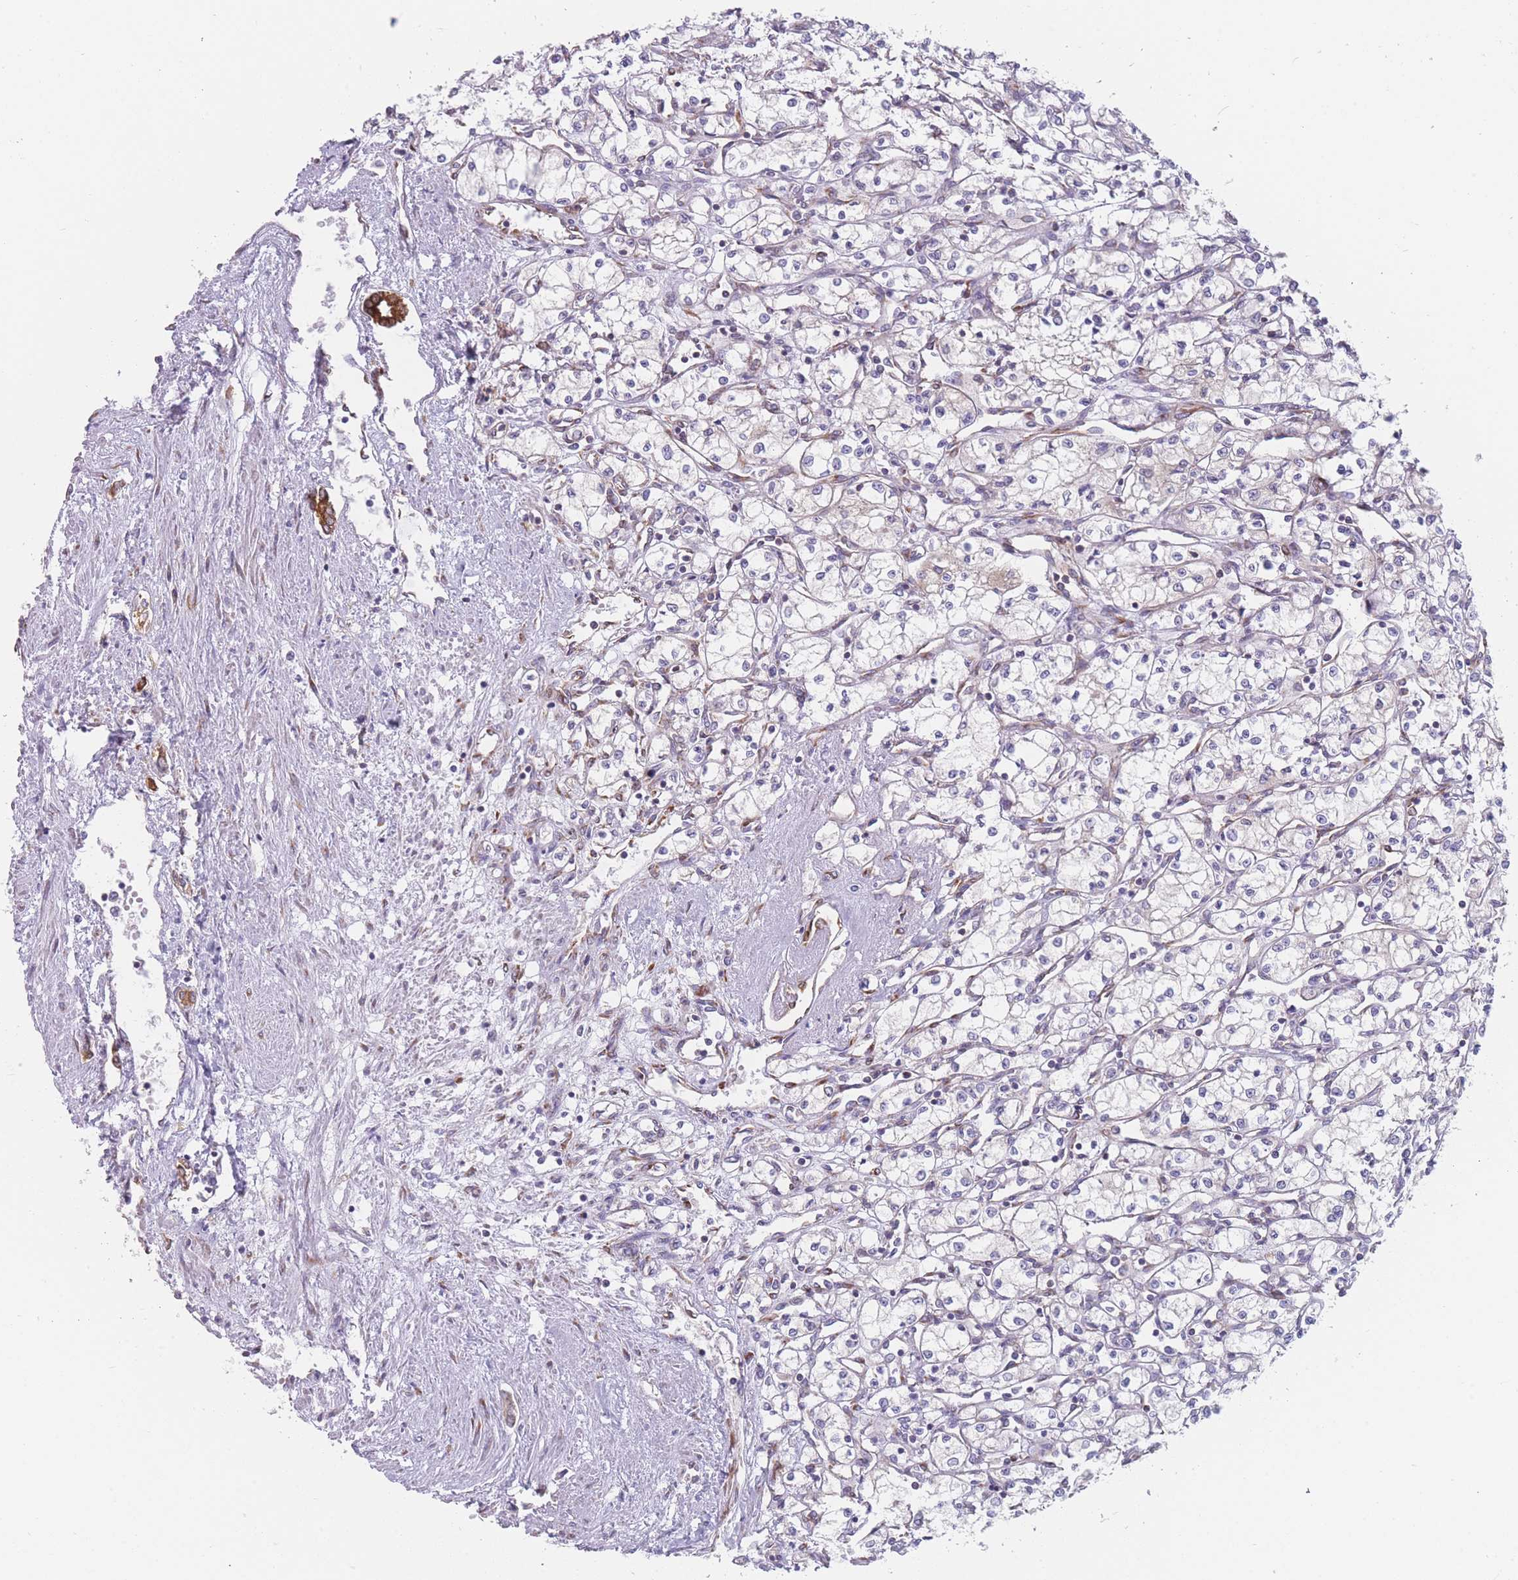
{"staining": {"intensity": "negative", "quantity": "none", "location": "none"}, "tissue": "renal cancer", "cell_type": "Tumor cells", "image_type": "cancer", "snomed": [{"axis": "morphology", "description": "Adenocarcinoma, NOS"}, {"axis": "topography", "description": "Kidney"}], "caption": "A high-resolution photomicrograph shows immunohistochemistry staining of adenocarcinoma (renal), which demonstrates no significant expression in tumor cells. (DAB (3,3'-diaminobenzidine) IHC with hematoxylin counter stain).", "gene": "AK9", "patient": {"sex": "male", "age": 59}}